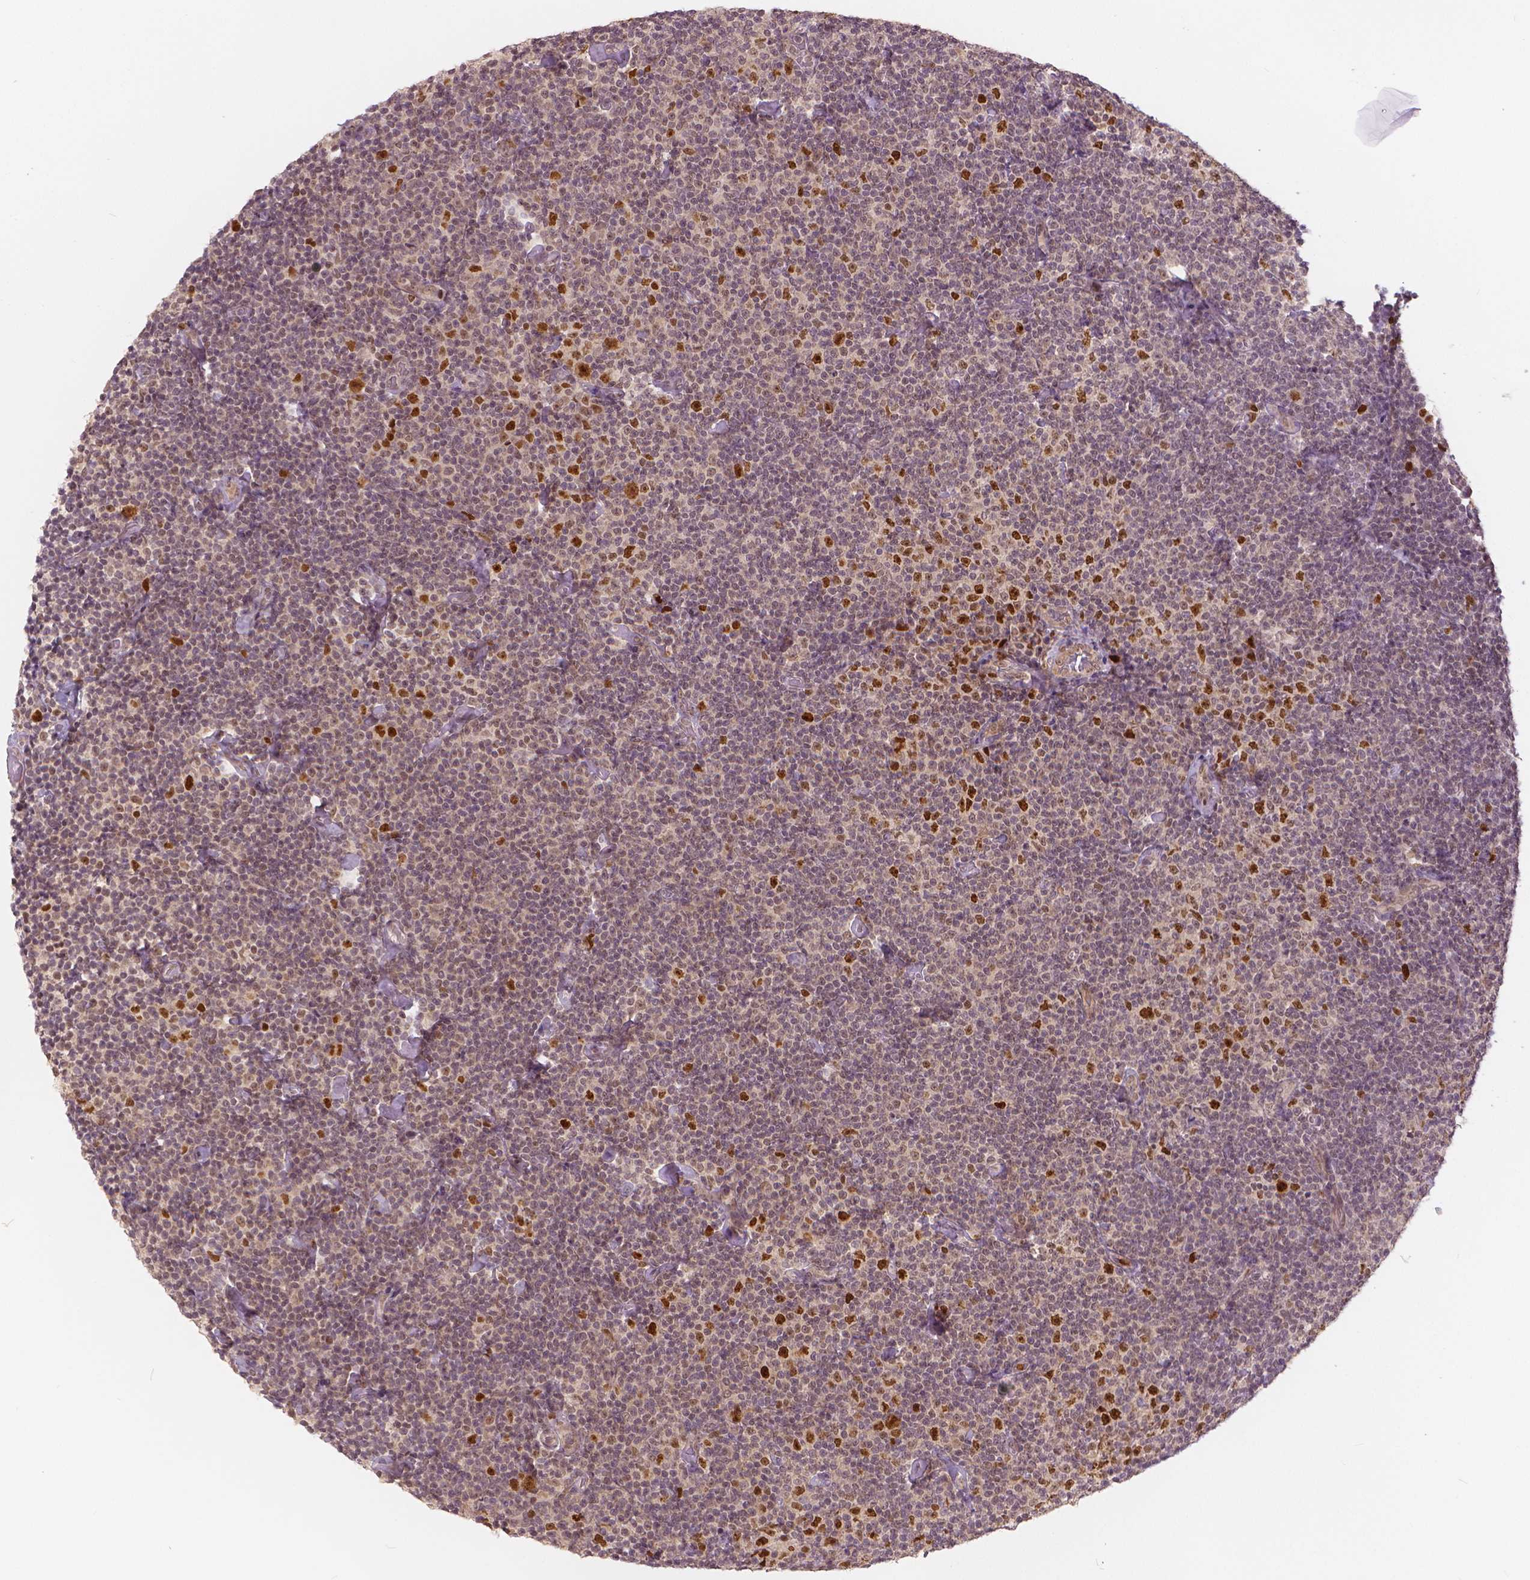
{"staining": {"intensity": "strong", "quantity": "<25%", "location": "nuclear"}, "tissue": "lymphoma", "cell_type": "Tumor cells", "image_type": "cancer", "snomed": [{"axis": "morphology", "description": "Malignant lymphoma, non-Hodgkin's type, Low grade"}, {"axis": "topography", "description": "Lymph node"}], "caption": "The photomicrograph displays a brown stain indicating the presence of a protein in the nuclear of tumor cells in malignant lymphoma, non-Hodgkin's type (low-grade).", "gene": "NSD2", "patient": {"sex": "male", "age": 81}}